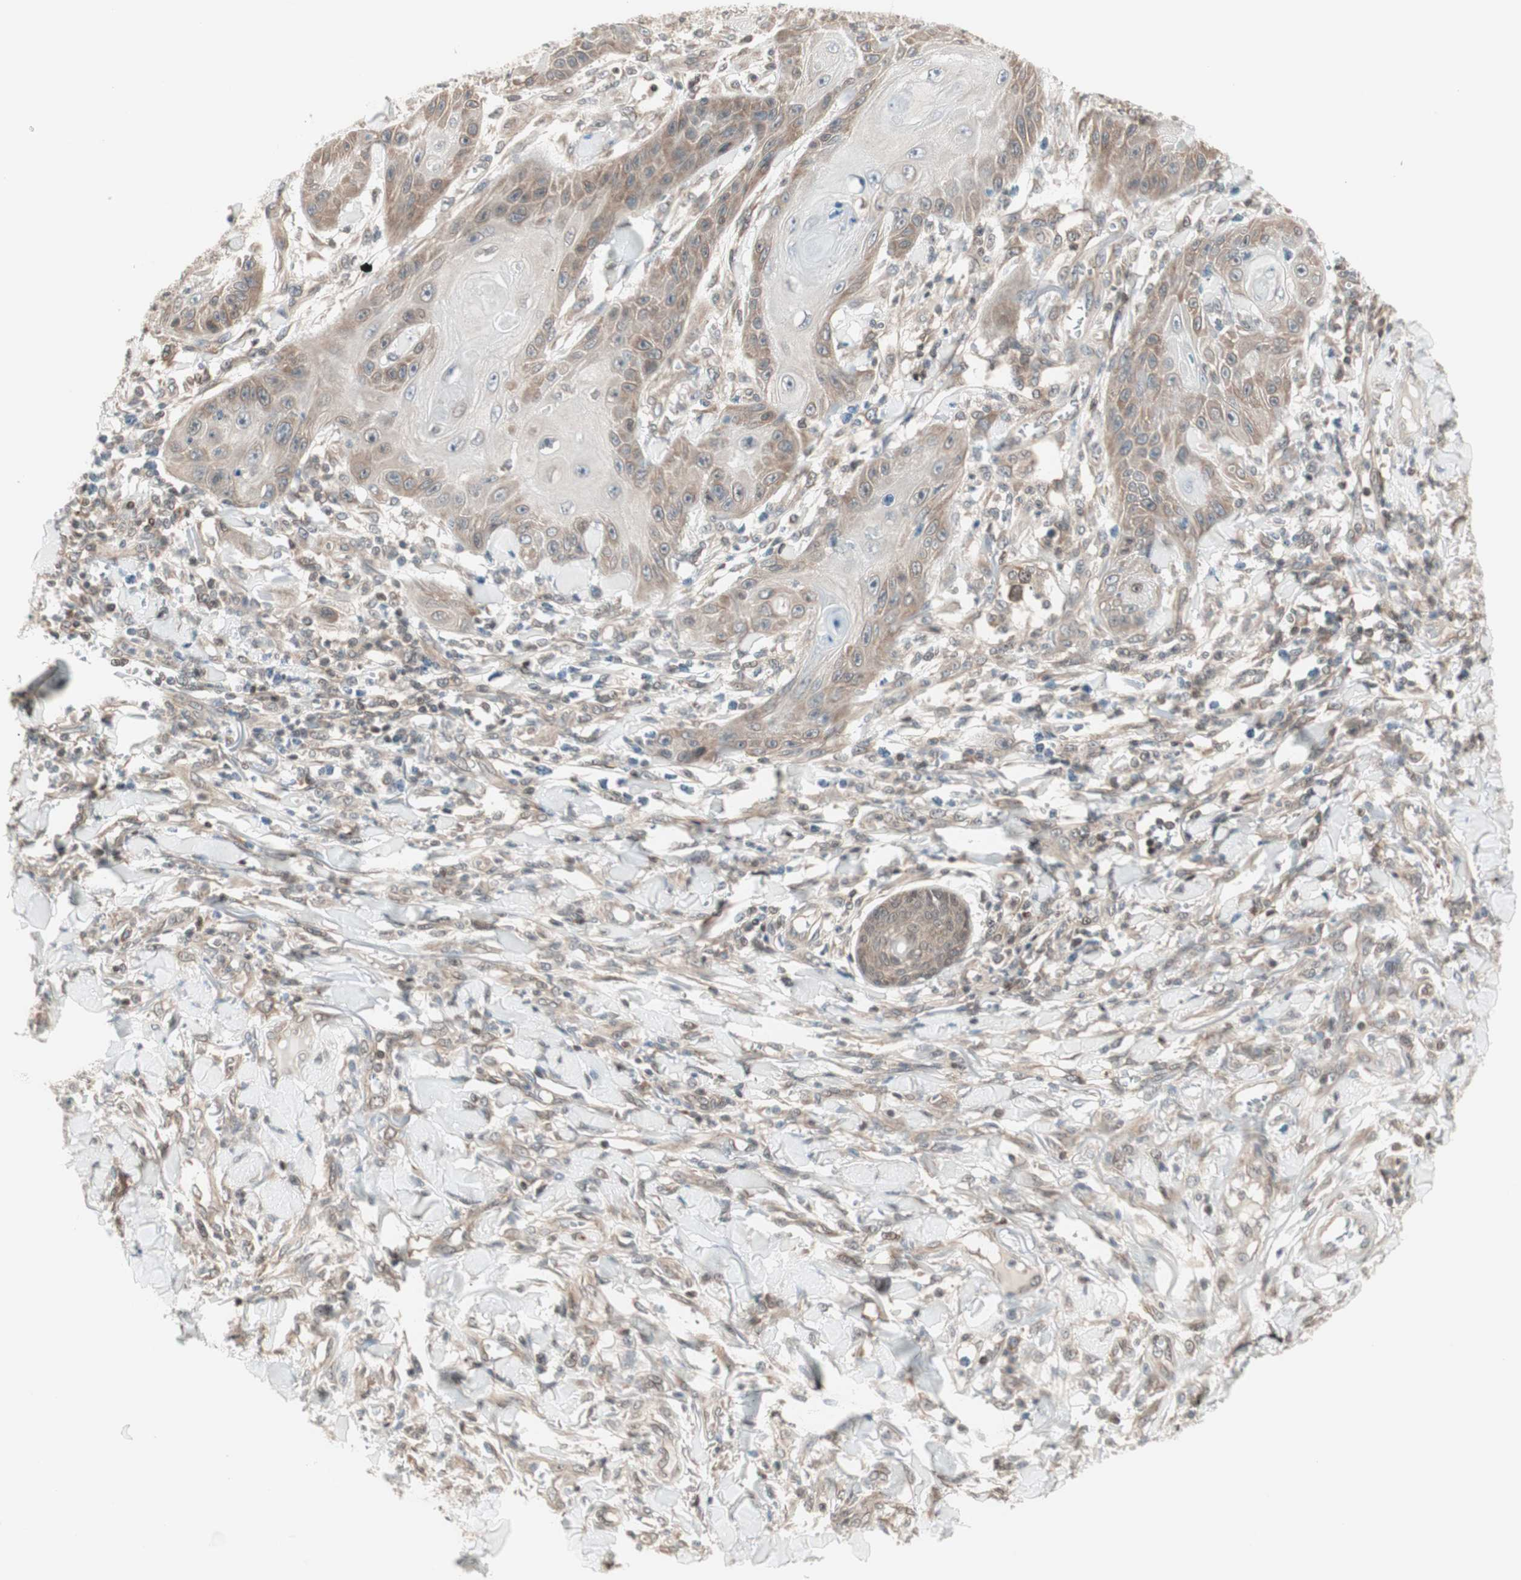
{"staining": {"intensity": "moderate", "quantity": "<25%", "location": "cytoplasmic/membranous"}, "tissue": "skin cancer", "cell_type": "Tumor cells", "image_type": "cancer", "snomed": [{"axis": "morphology", "description": "Squamous cell carcinoma, NOS"}, {"axis": "topography", "description": "Skin"}], "caption": "Moderate cytoplasmic/membranous staining for a protein is identified in approximately <25% of tumor cells of skin cancer using immunohistochemistry.", "gene": "UBE2I", "patient": {"sex": "female", "age": 78}}